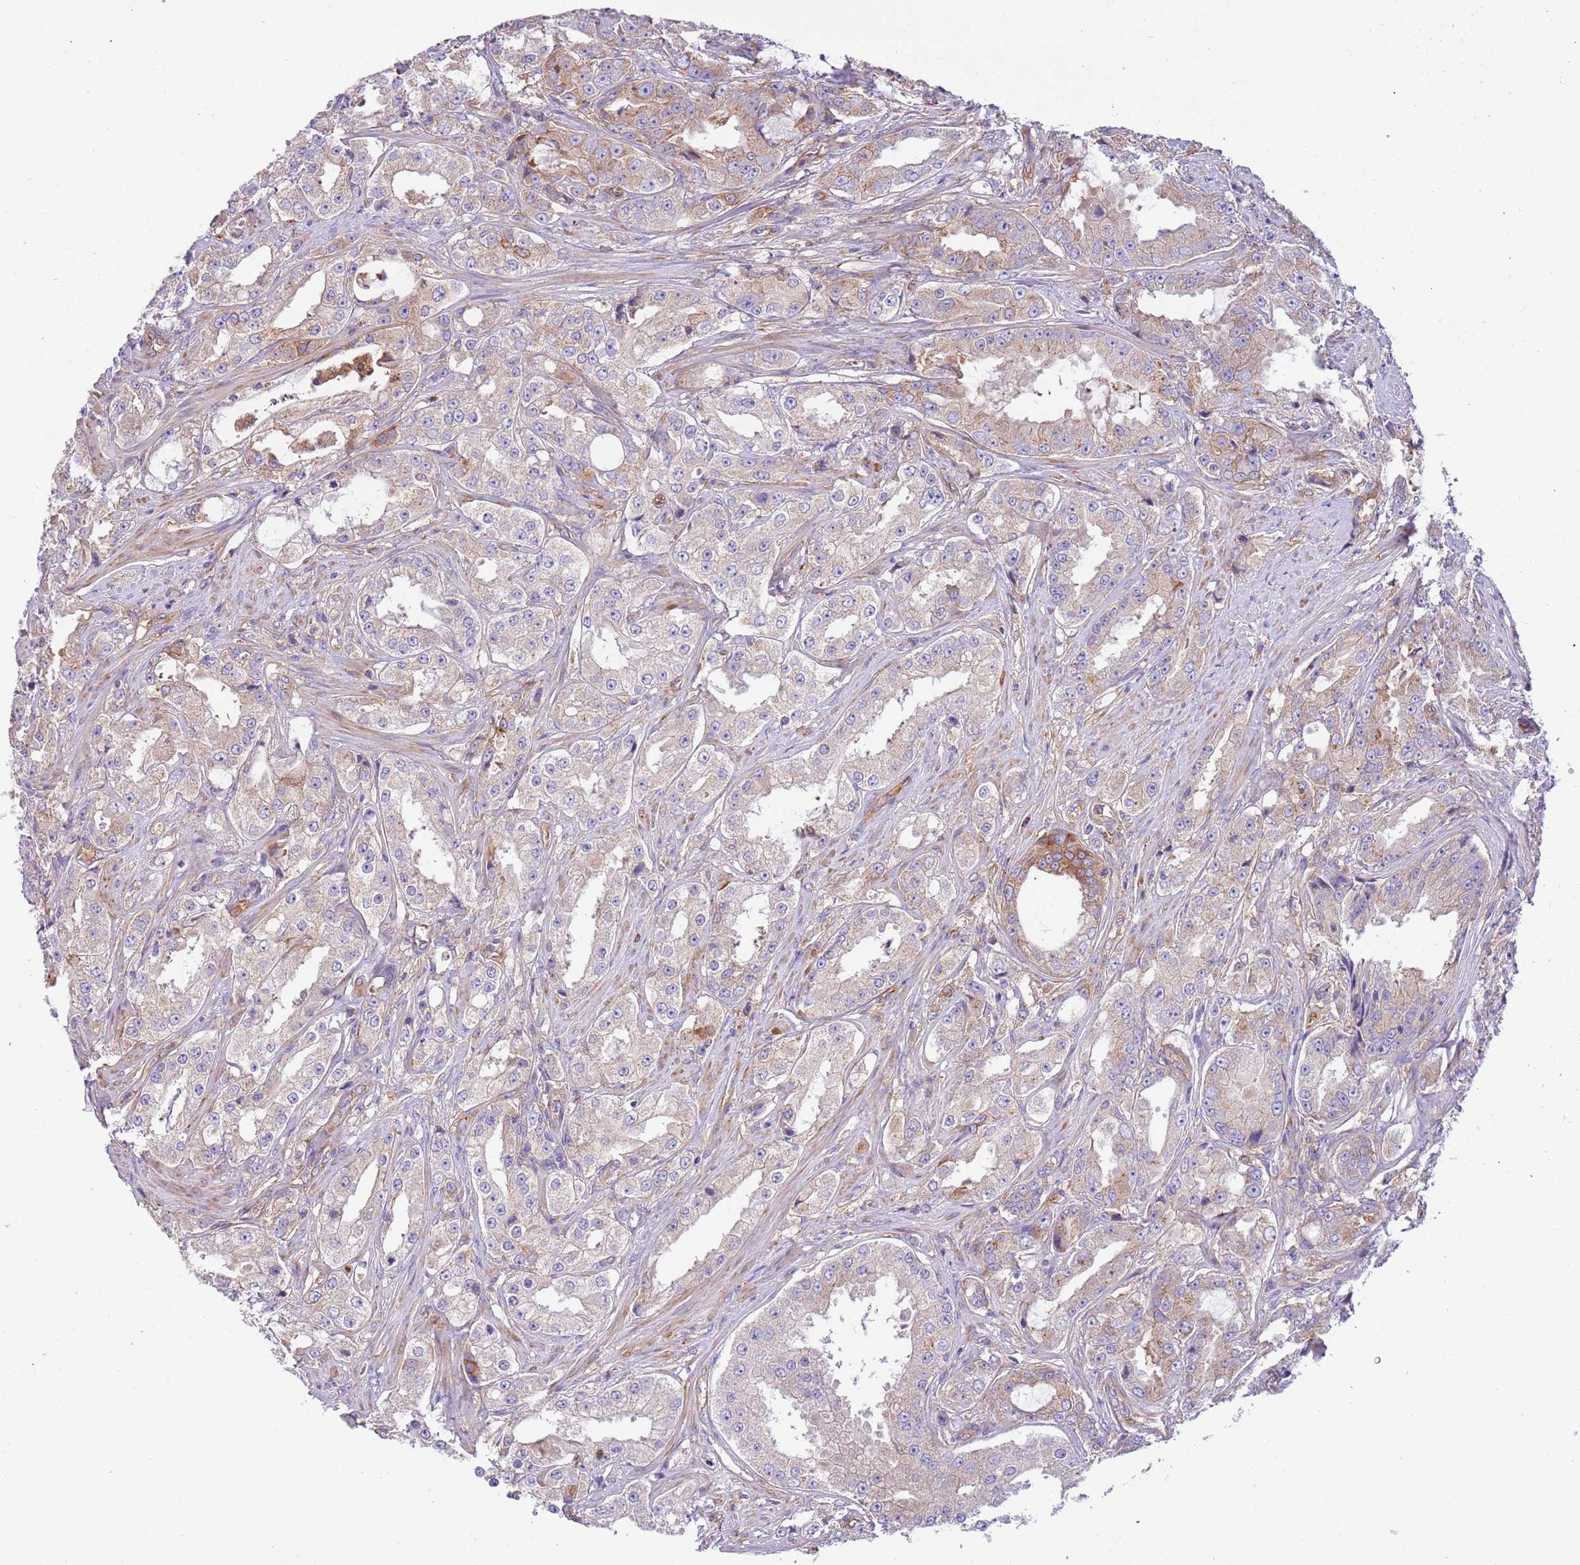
{"staining": {"intensity": "moderate", "quantity": "<25%", "location": "cytoplasmic/membranous"}, "tissue": "prostate cancer", "cell_type": "Tumor cells", "image_type": "cancer", "snomed": [{"axis": "morphology", "description": "Adenocarcinoma, High grade"}, {"axis": "topography", "description": "Prostate"}], "caption": "Protein staining by immunohistochemistry (IHC) shows moderate cytoplasmic/membranous expression in approximately <25% of tumor cells in prostate cancer (high-grade adenocarcinoma). (IHC, brightfield microscopy, high magnification).", "gene": "NAALADL1", "patient": {"sex": "male", "age": 73}}